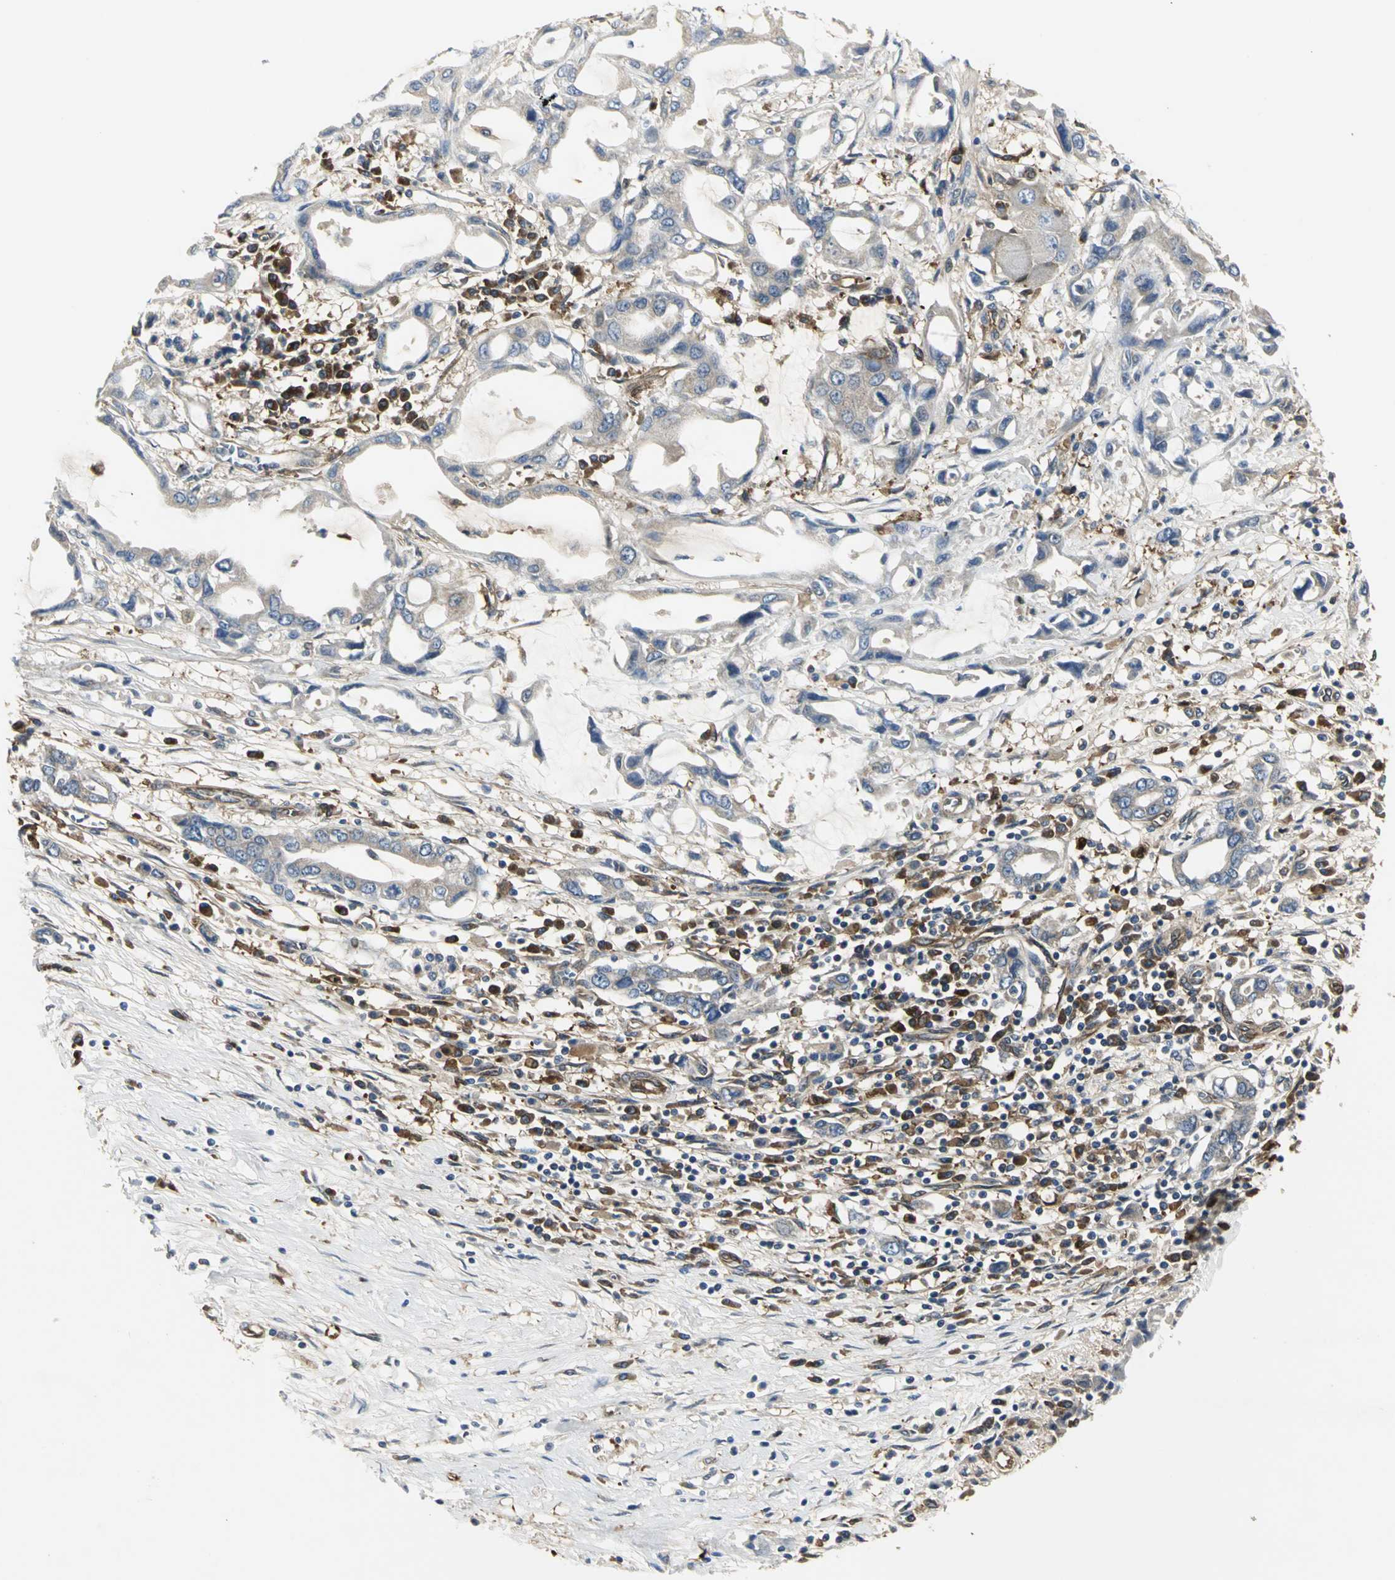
{"staining": {"intensity": "moderate", "quantity": "25%-75%", "location": "cytoplasmic/membranous"}, "tissue": "pancreatic cancer", "cell_type": "Tumor cells", "image_type": "cancer", "snomed": [{"axis": "morphology", "description": "Adenocarcinoma, NOS"}, {"axis": "topography", "description": "Pancreas"}], "caption": "A histopathology image of pancreatic cancer (adenocarcinoma) stained for a protein shows moderate cytoplasmic/membranous brown staining in tumor cells.", "gene": "CHRNB1", "patient": {"sex": "female", "age": 57}}